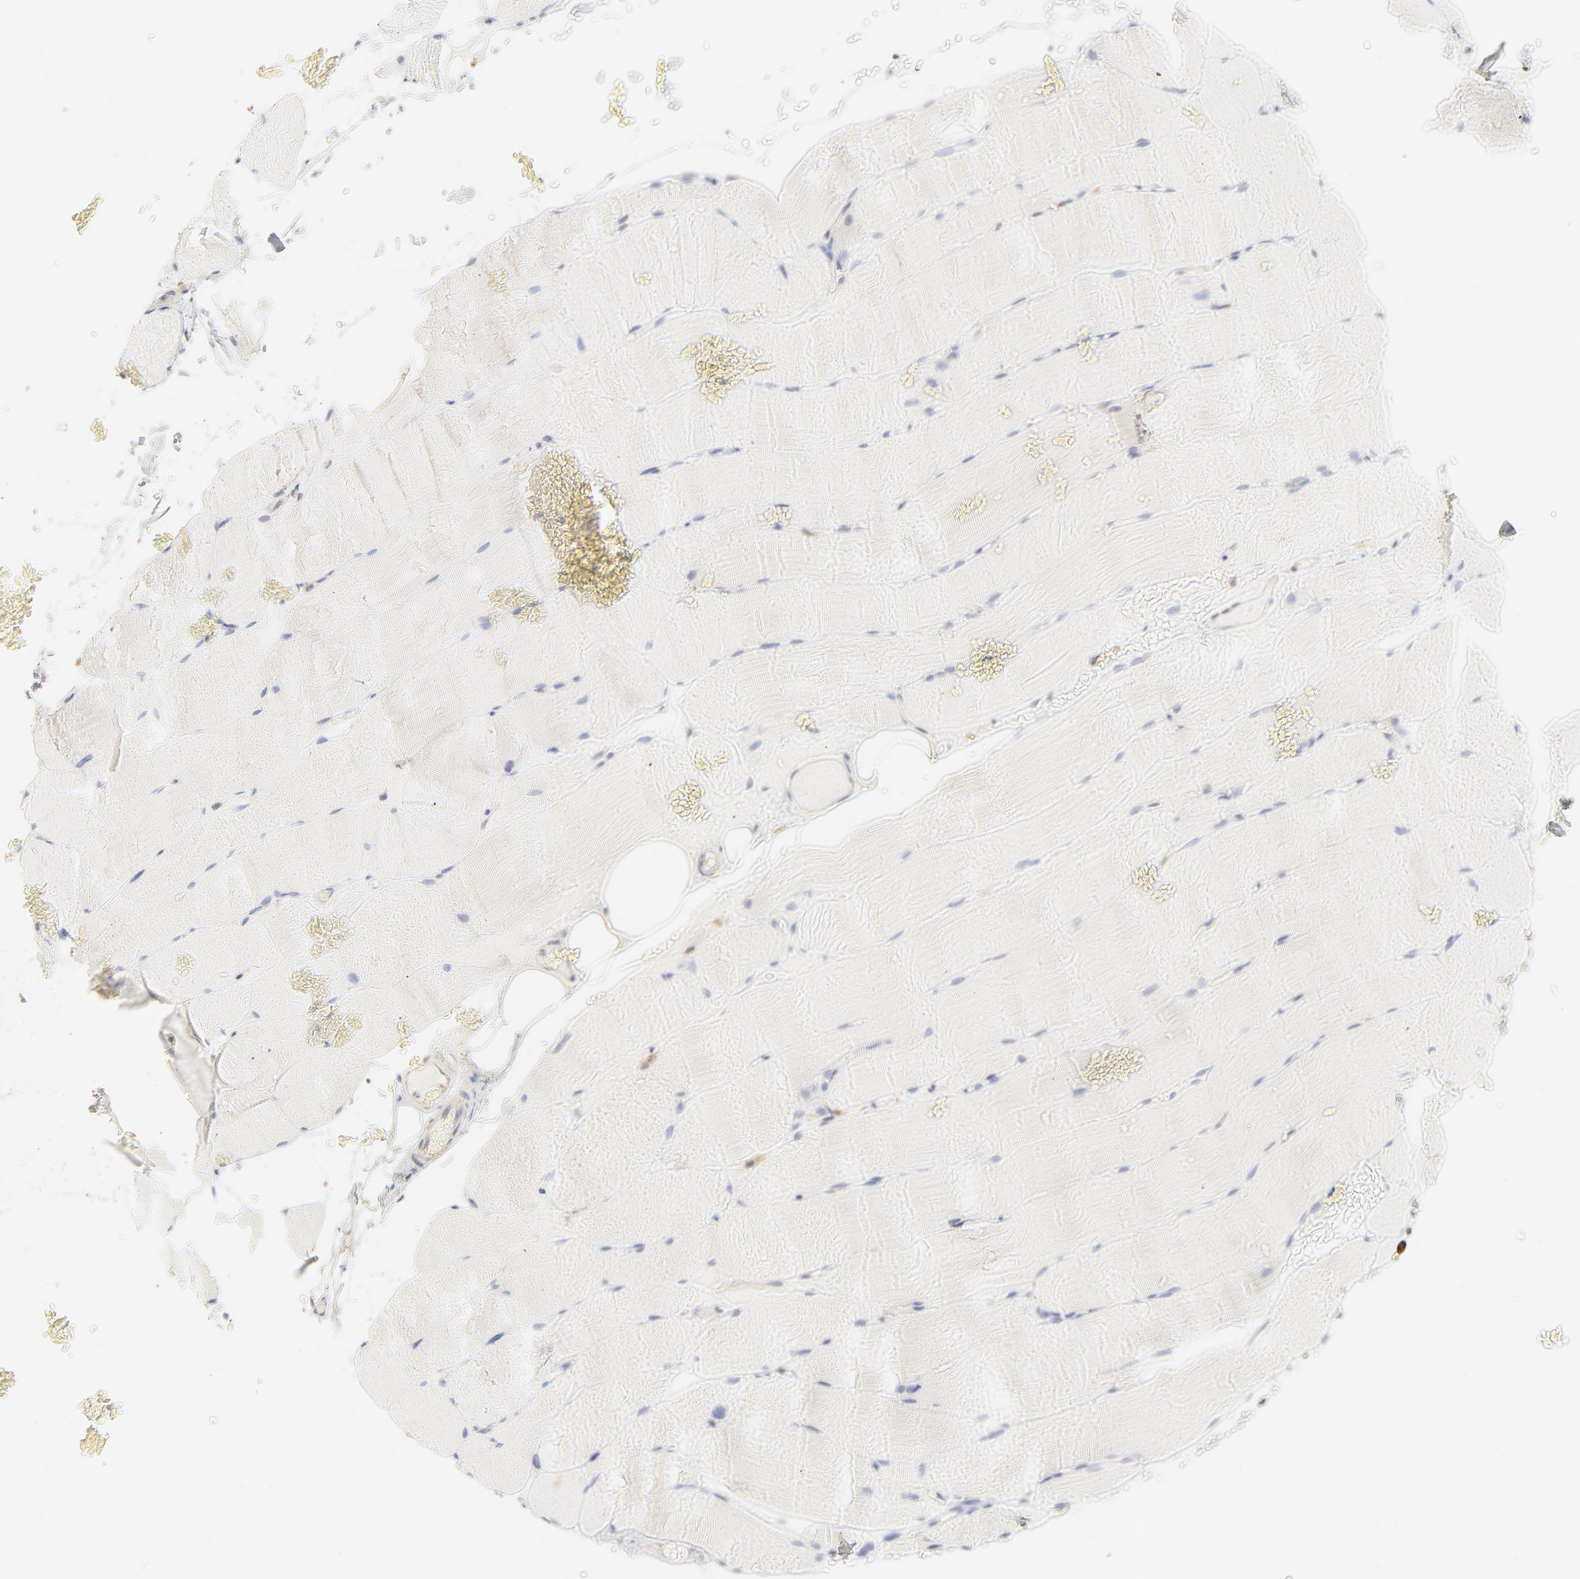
{"staining": {"intensity": "negative", "quantity": "none", "location": "none"}, "tissue": "skeletal muscle", "cell_type": "Myocytes", "image_type": "normal", "snomed": [{"axis": "morphology", "description": "Normal tissue, NOS"}, {"axis": "topography", "description": "Skeletal muscle"}], "caption": "A histopathology image of skeletal muscle stained for a protein exhibits no brown staining in myocytes. (DAB (3,3'-diaminobenzidine) IHC visualized using brightfield microscopy, high magnification).", "gene": "PARP12", "patient": {"sex": "female", "age": 37}}